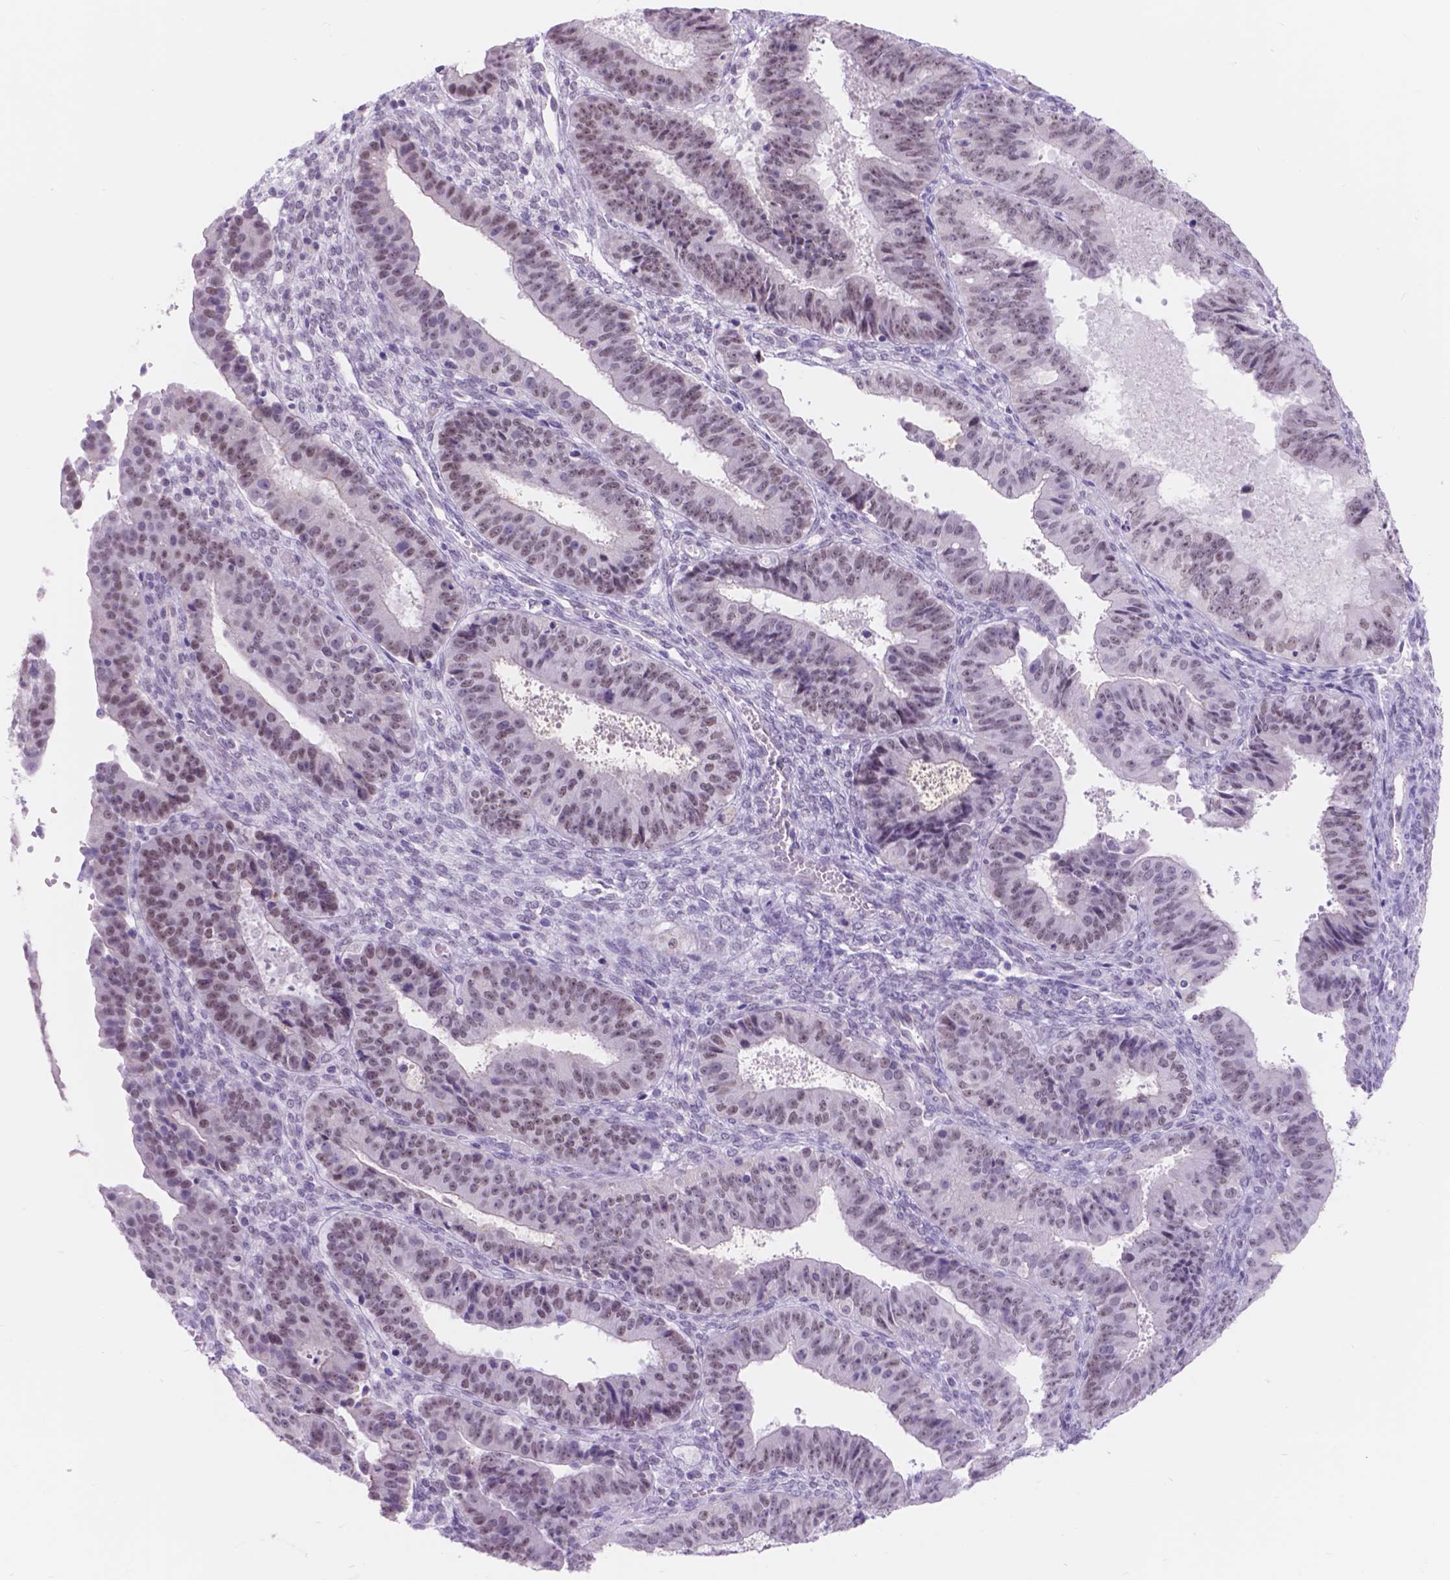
{"staining": {"intensity": "weak", "quantity": ">75%", "location": "nuclear"}, "tissue": "ovarian cancer", "cell_type": "Tumor cells", "image_type": "cancer", "snomed": [{"axis": "morphology", "description": "Carcinoma, endometroid"}, {"axis": "topography", "description": "Ovary"}], "caption": "Ovarian cancer stained for a protein (brown) demonstrates weak nuclear positive expression in about >75% of tumor cells.", "gene": "DCC", "patient": {"sex": "female", "age": 42}}